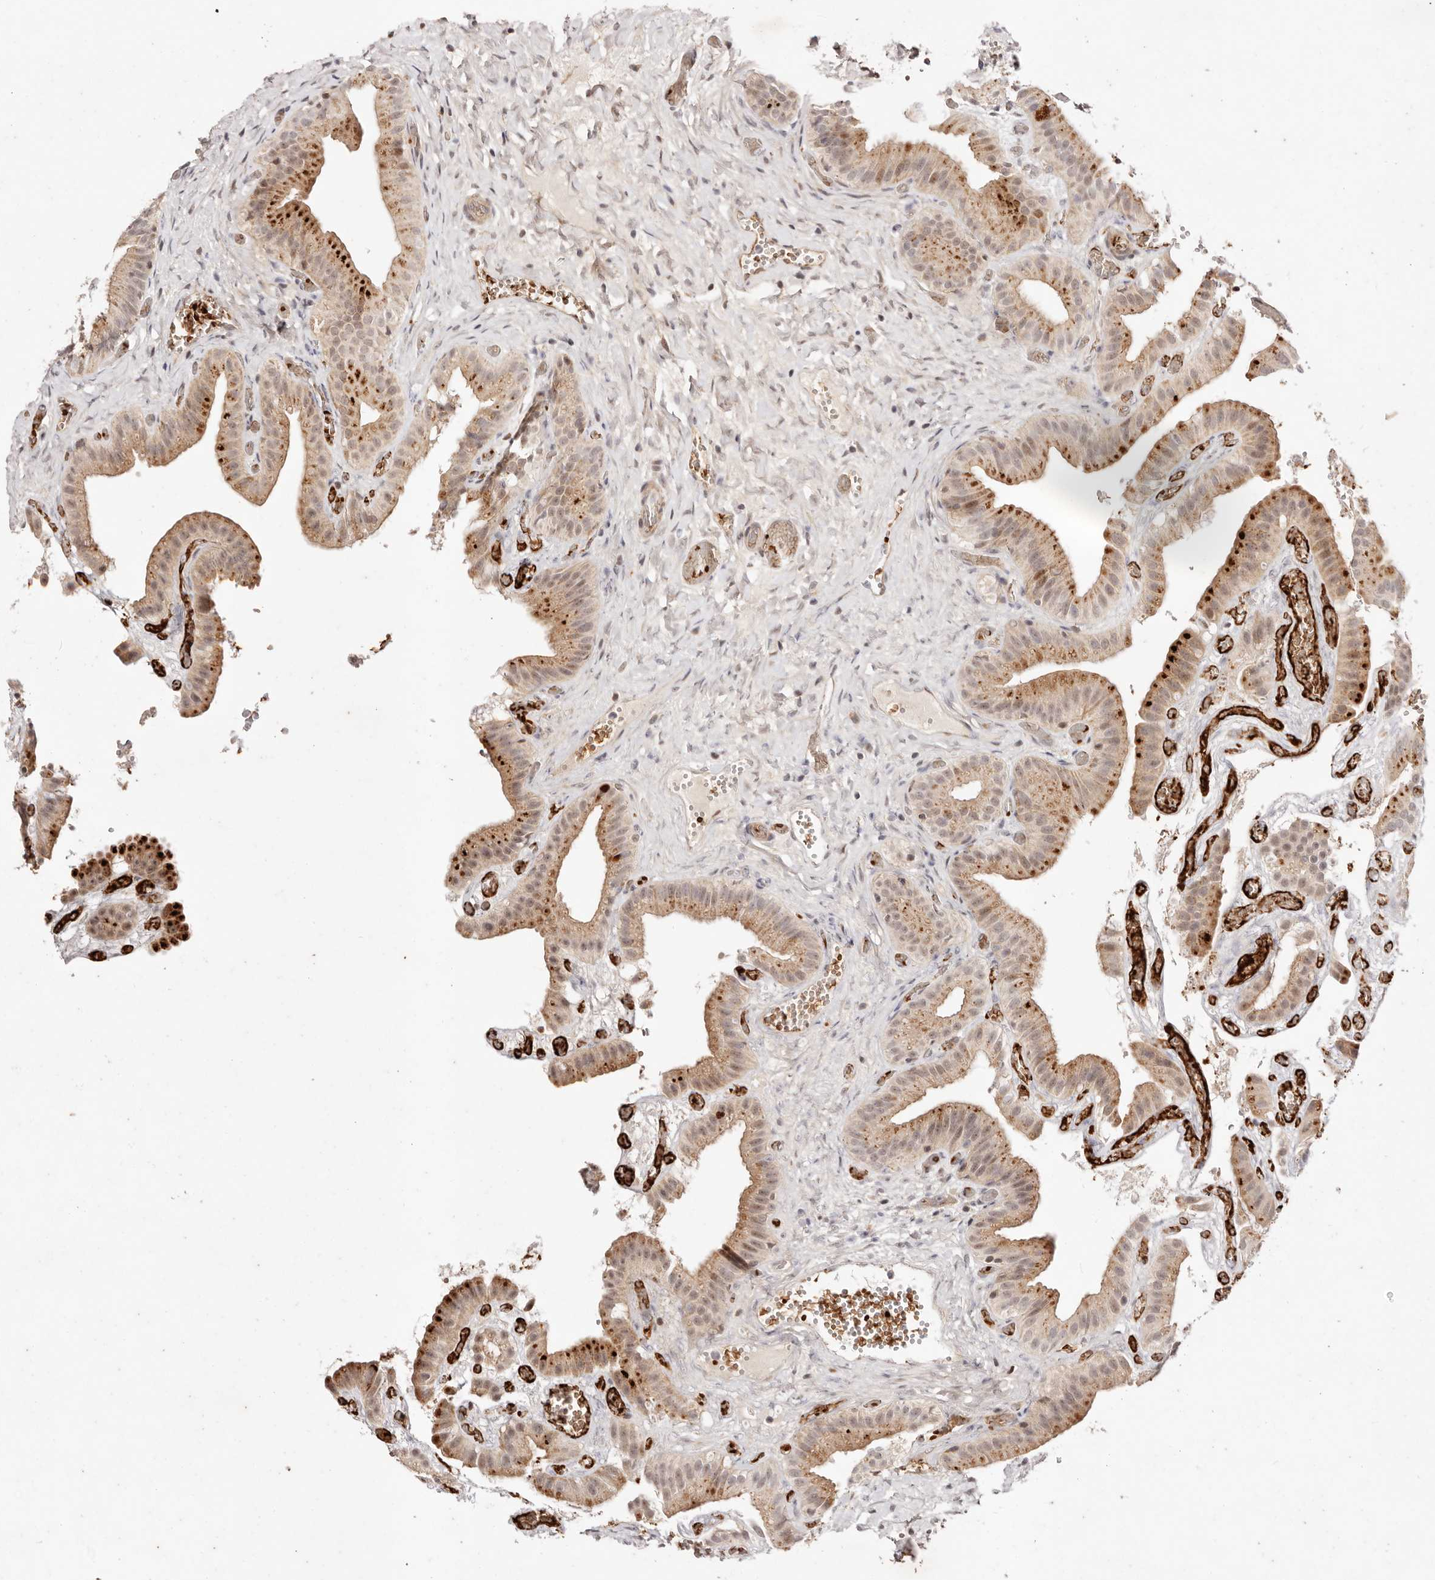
{"staining": {"intensity": "strong", "quantity": "25%-75%", "location": "cytoplasmic/membranous,nuclear"}, "tissue": "gallbladder", "cell_type": "Glandular cells", "image_type": "normal", "snomed": [{"axis": "morphology", "description": "Normal tissue, NOS"}, {"axis": "topography", "description": "Gallbladder"}], "caption": "Immunohistochemistry (IHC) image of benign gallbladder stained for a protein (brown), which demonstrates high levels of strong cytoplasmic/membranous,nuclear positivity in about 25%-75% of glandular cells.", "gene": "WRN", "patient": {"sex": "female", "age": 64}}